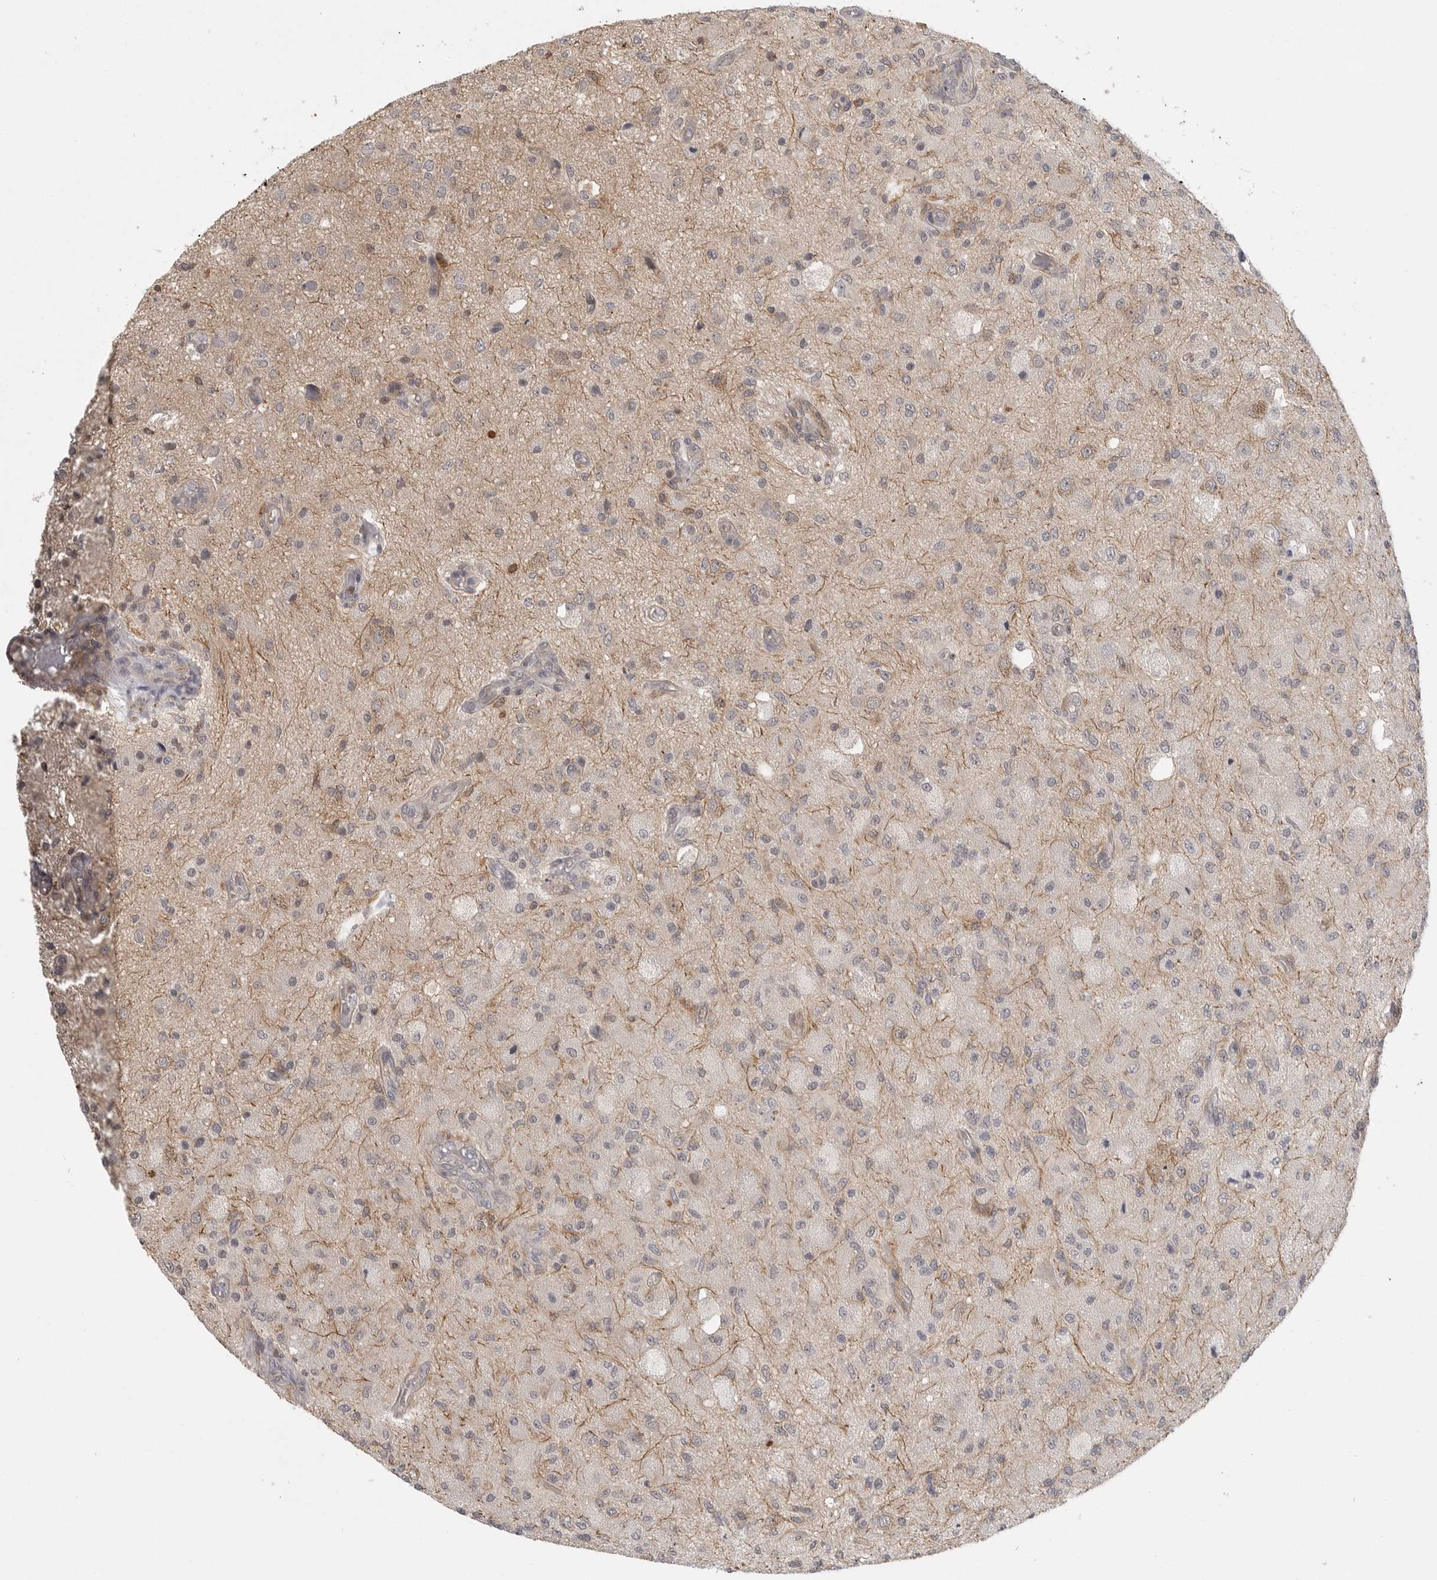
{"staining": {"intensity": "weak", "quantity": "25%-75%", "location": "cytoplasmic/membranous"}, "tissue": "glioma", "cell_type": "Tumor cells", "image_type": "cancer", "snomed": [{"axis": "morphology", "description": "Normal tissue, NOS"}, {"axis": "morphology", "description": "Glioma, malignant, High grade"}, {"axis": "topography", "description": "Cerebral cortex"}], "caption": "A photomicrograph of human glioma stained for a protein demonstrates weak cytoplasmic/membranous brown staining in tumor cells.", "gene": "DBNL", "patient": {"sex": "male", "age": 77}}